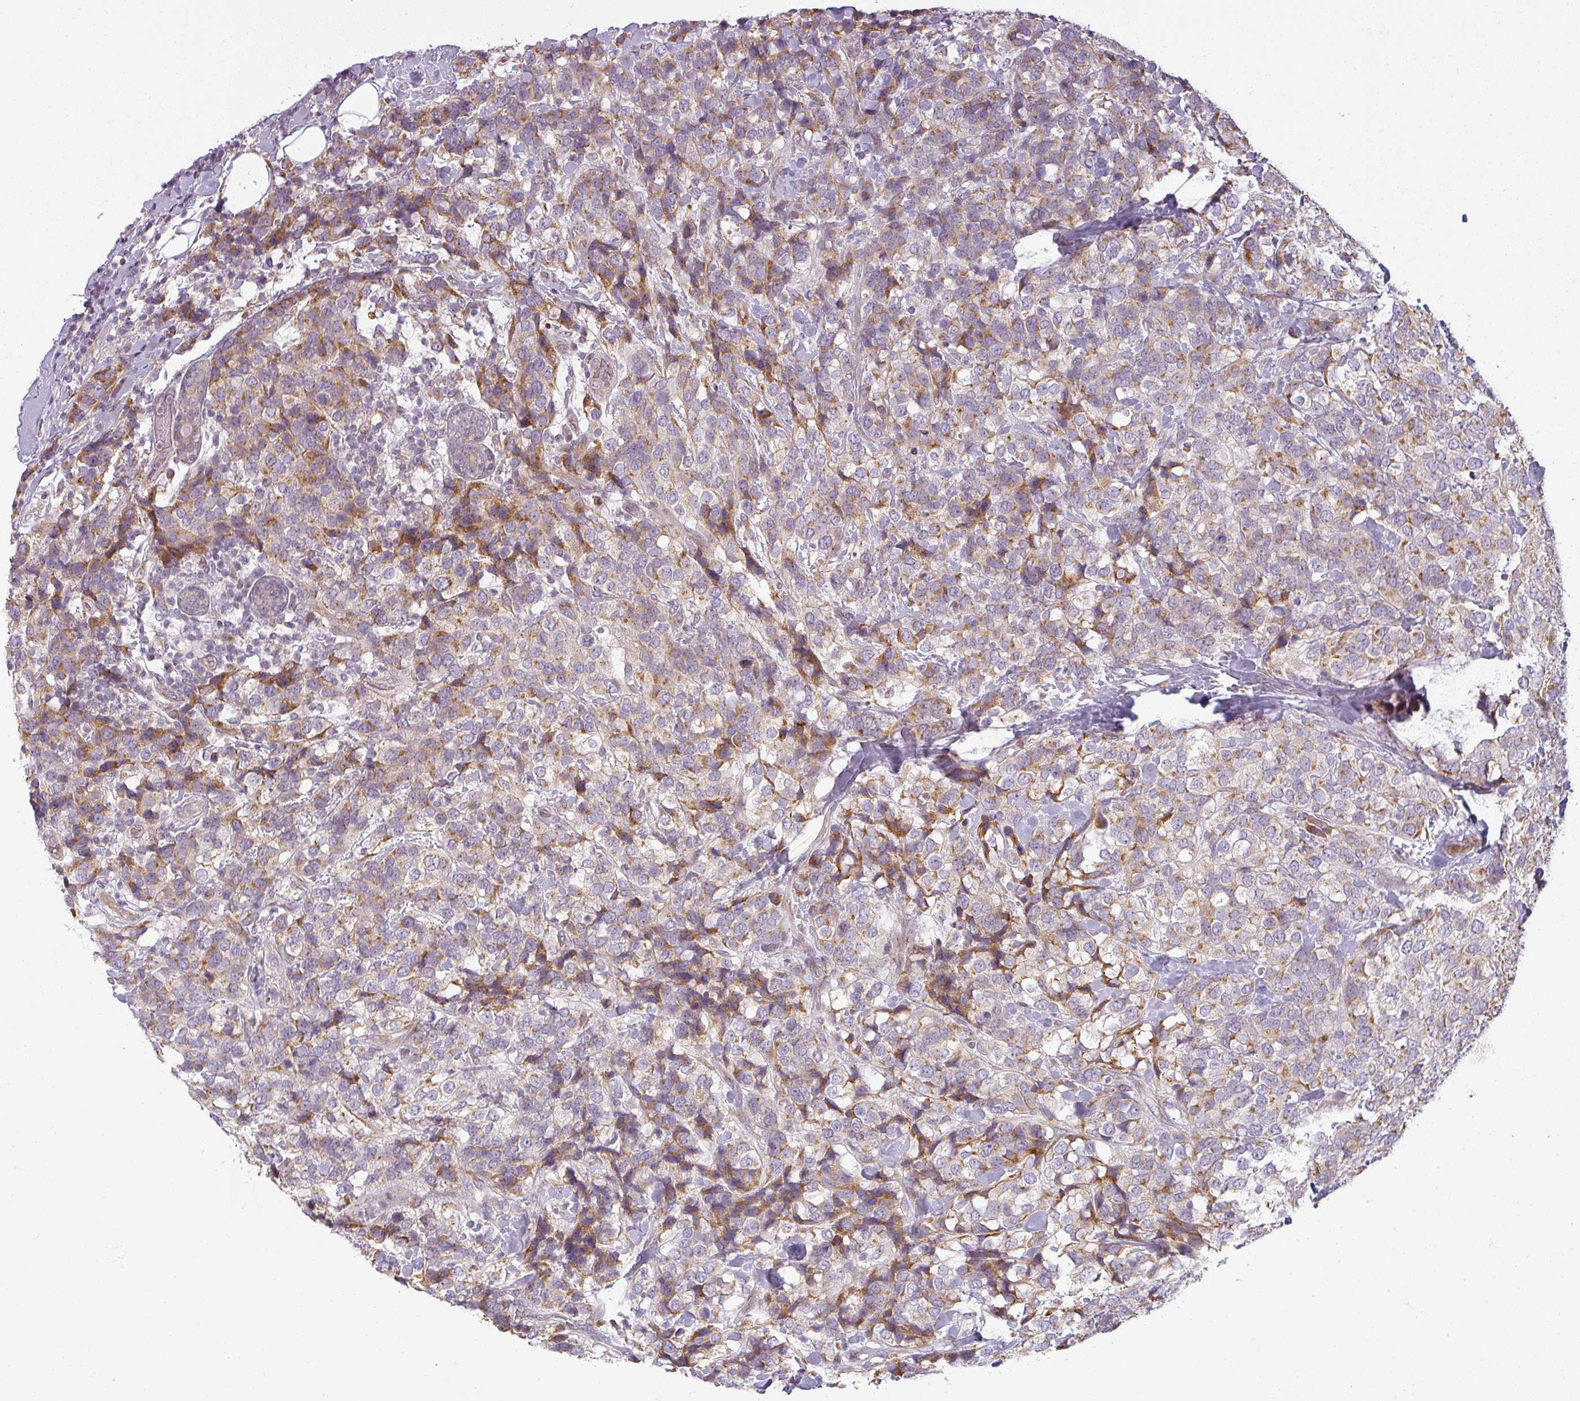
{"staining": {"intensity": "moderate", "quantity": "25%-75%", "location": "cytoplasmic/membranous"}, "tissue": "breast cancer", "cell_type": "Tumor cells", "image_type": "cancer", "snomed": [{"axis": "morphology", "description": "Lobular carcinoma"}, {"axis": "topography", "description": "Breast"}], "caption": "Immunohistochemistry of breast cancer shows medium levels of moderate cytoplasmic/membranous expression in about 25%-75% of tumor cells.", "gene": "CCDC144A", "patient": {"sex": "female", "age": 59}}